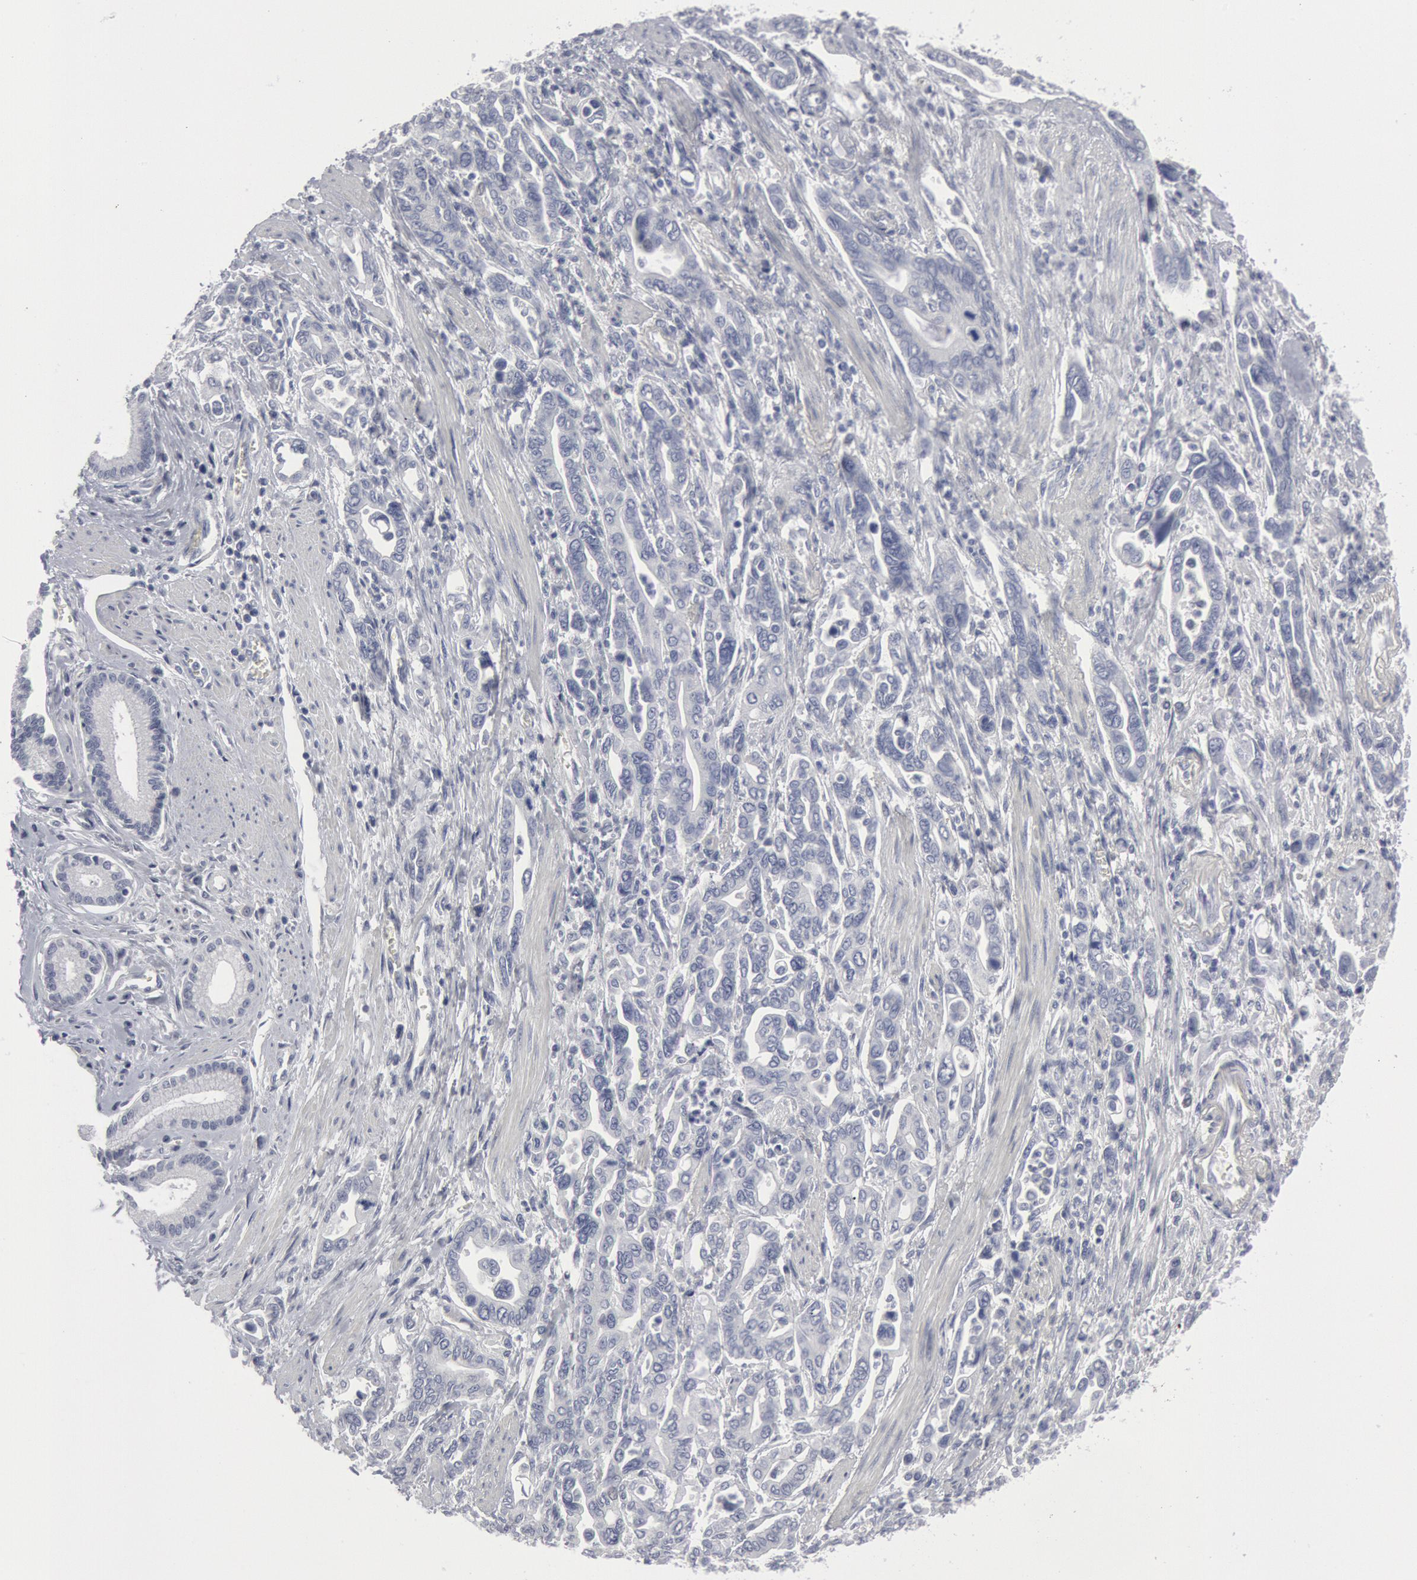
{"staining": {"intensity": "negative", "quantity": "none", "location": "none"}, "tissue": "pancreatic cancer", "cell_type": "Tumor cells", "image_type": "cancer", "snomed": [{"axis": "morphology", "description": "Adenocarcinoma, NOS"}, {"axis": "topography", "description": "Pancreas"}], "caption": "High magnification brightfield microscopy of pancreatic cancer stained with DAB (3,3'-diaminobenzidine) (brown) and counterstained with hematoxylin (blue): tumor cells show no significant expression. Brightfield microscopy of immunohistochemistry stained with DAB (brown) and hematoxylin (blue), captured at high magnification.", "gene": "DMC1", "patient": {"sex": "female", "age": 57}}